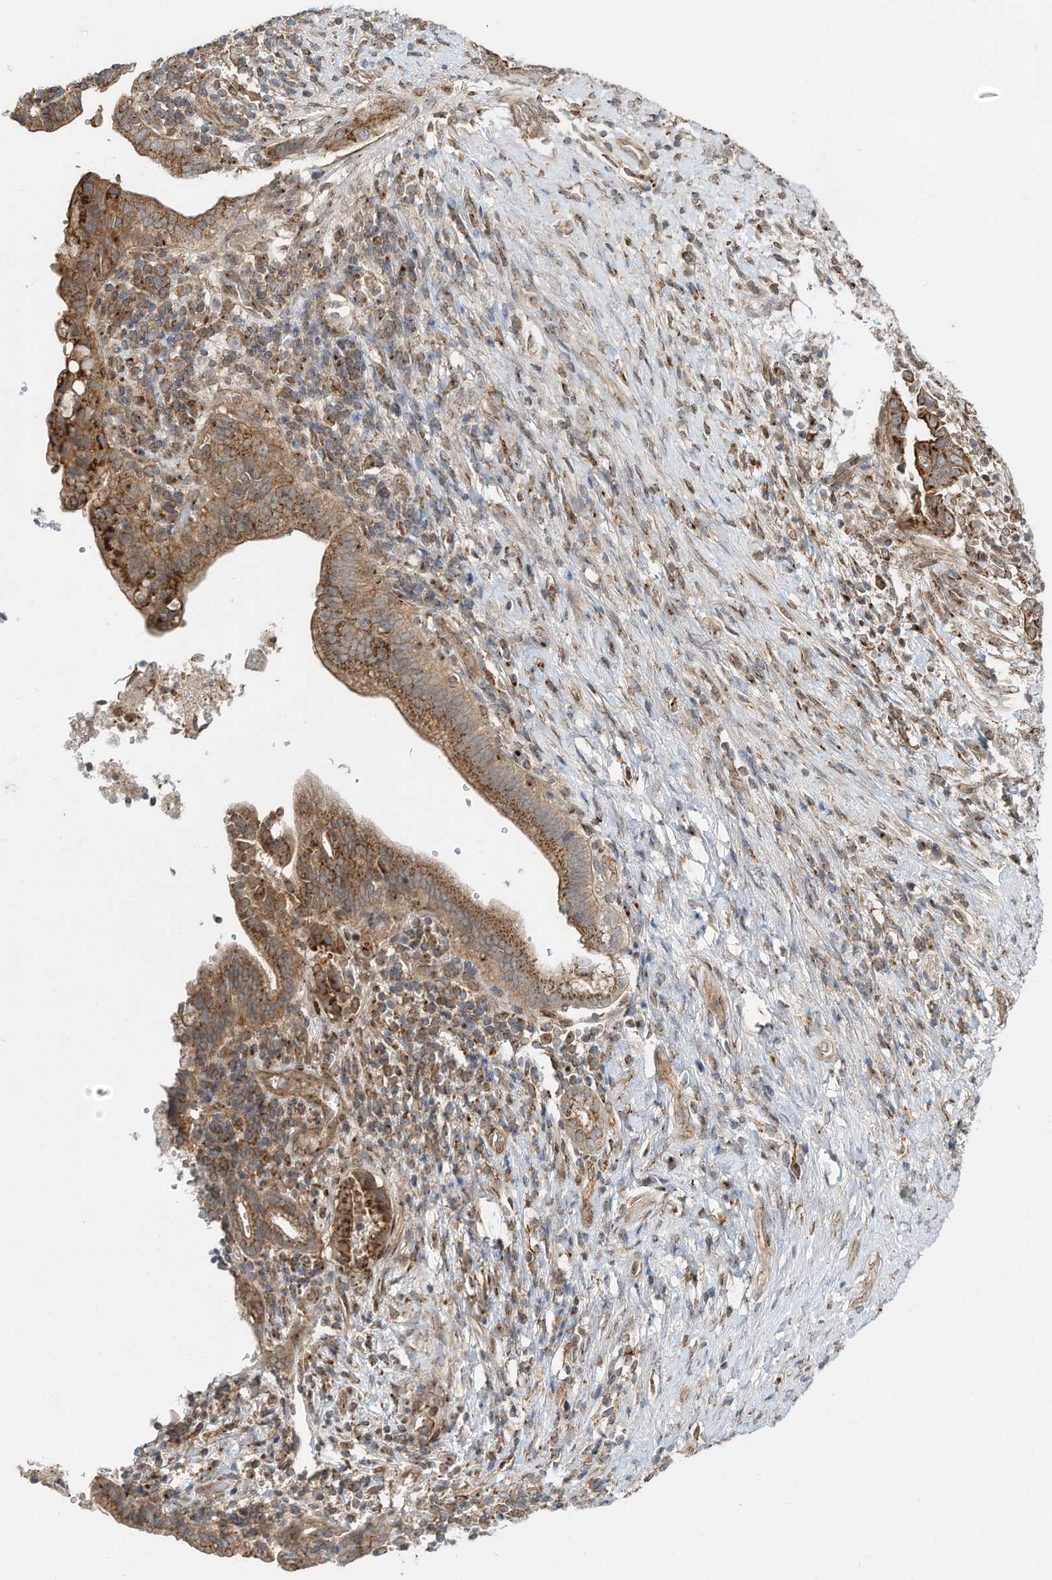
{"staining": {"intensity": "strong", "quantity": ">75%", "location": "cytoplasmic/membranous"}, "tissue": "liver cancer", "cell_type": "Tumor cells", "image_type": "cancer", "snomed": [{"axis": "morphology", "description": "Cholangiocarcinoma"}, {"axis": "topography", "description": "Liver"}], "caption": "Human liver cholangiocarcinoma stained with a protein marker displays strong staining in tumor cells.", "gene": "CUX1", "patient": {"sex": "female", "age": 54}}